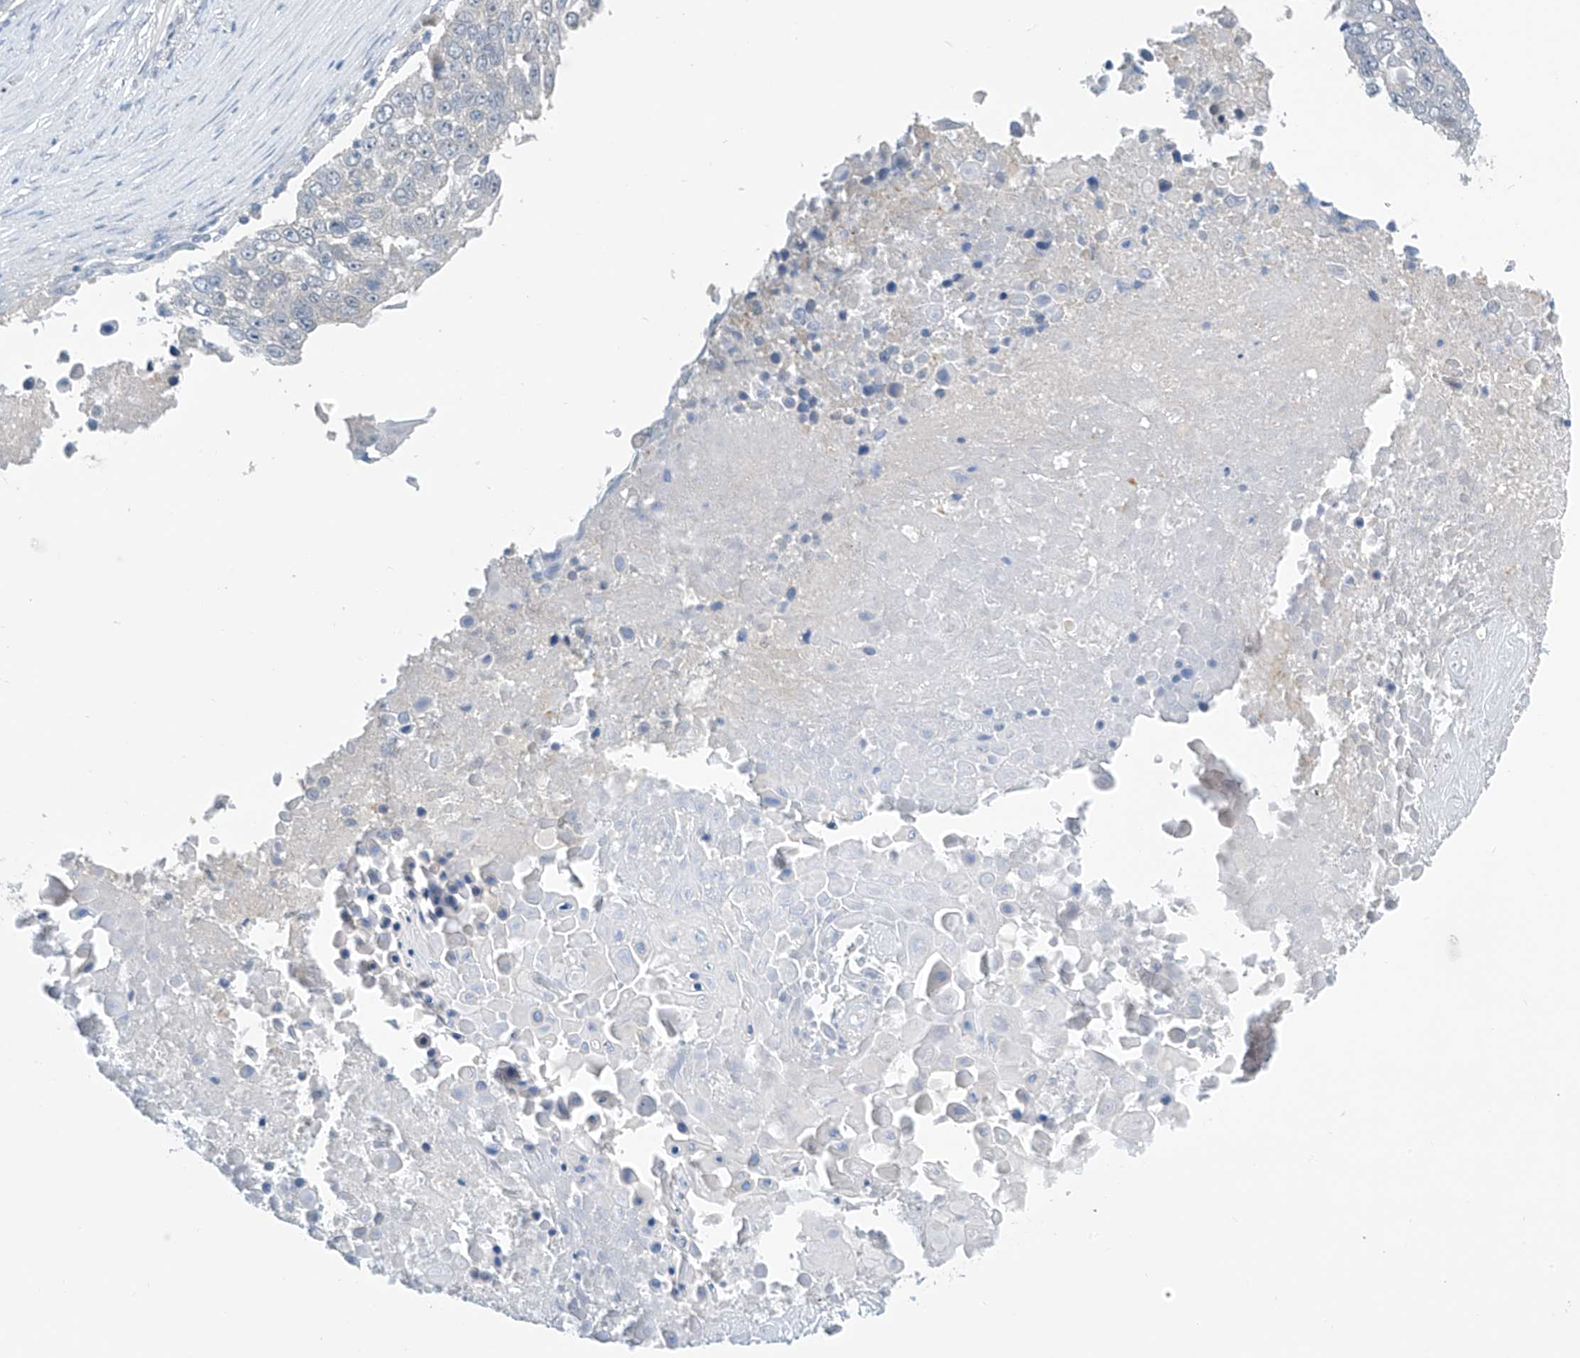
{"staining": {"intensity": "negative", "quantity": "none", "location": "none"}, "tissue": "lung cancer", "cell_type": "Tumor cells", "image_type": "cancer", "snomed": [{"axis": "morphology", "description": "Squamous cell carcinoma, NOS"}, {"axis": "topography", "description": "Lung"}], "caption": "The micrograph demonstrates no staining of tumor cells in lung squamous cell carcinoma.", "gene": "APLF", "patient": {"sex": "male", "age": 66}}